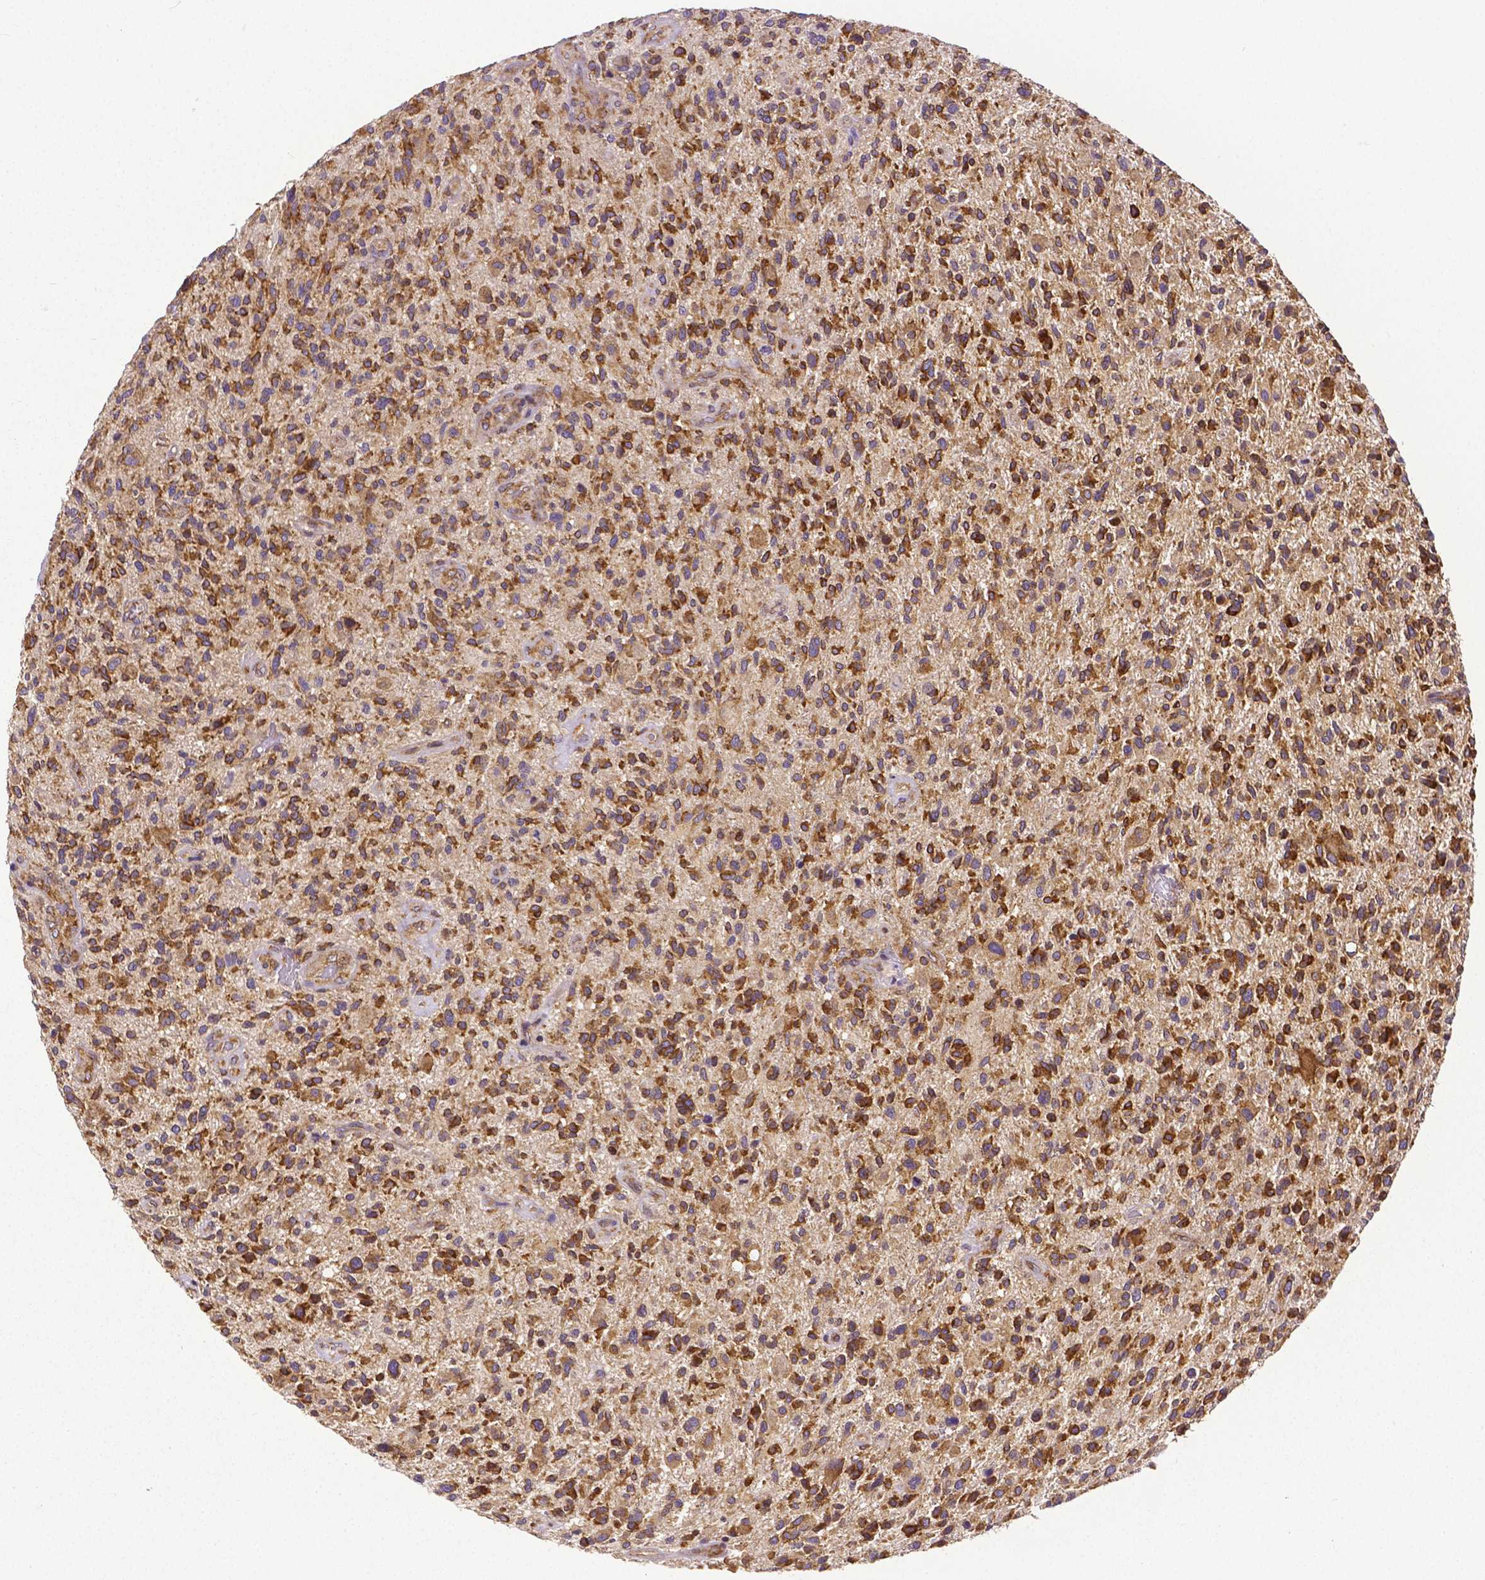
{"staining": {"intensity": "strong", "quantity": ">75%", "location": "cytoplasmic/membranous"}, "tissue": "glioma", "cell_type": "Tumor cells", "image_type": "cancer", "snomed": [{"axis": "morphology", "description": "Glioma, malignant, High grade"}, {"axis": "topography", "description": "Brain"}], "caption": "Immunohistochemistry (DAB) staining of human malignant glioma (high-grade) displays strong cytoplasmic/membranous protein expression in approximately >75% of tumor cells. (IHC, brightfield microscopy, high magnification).", "gene": "DICER1", "patient": {"sex": "male", "age": 47}}